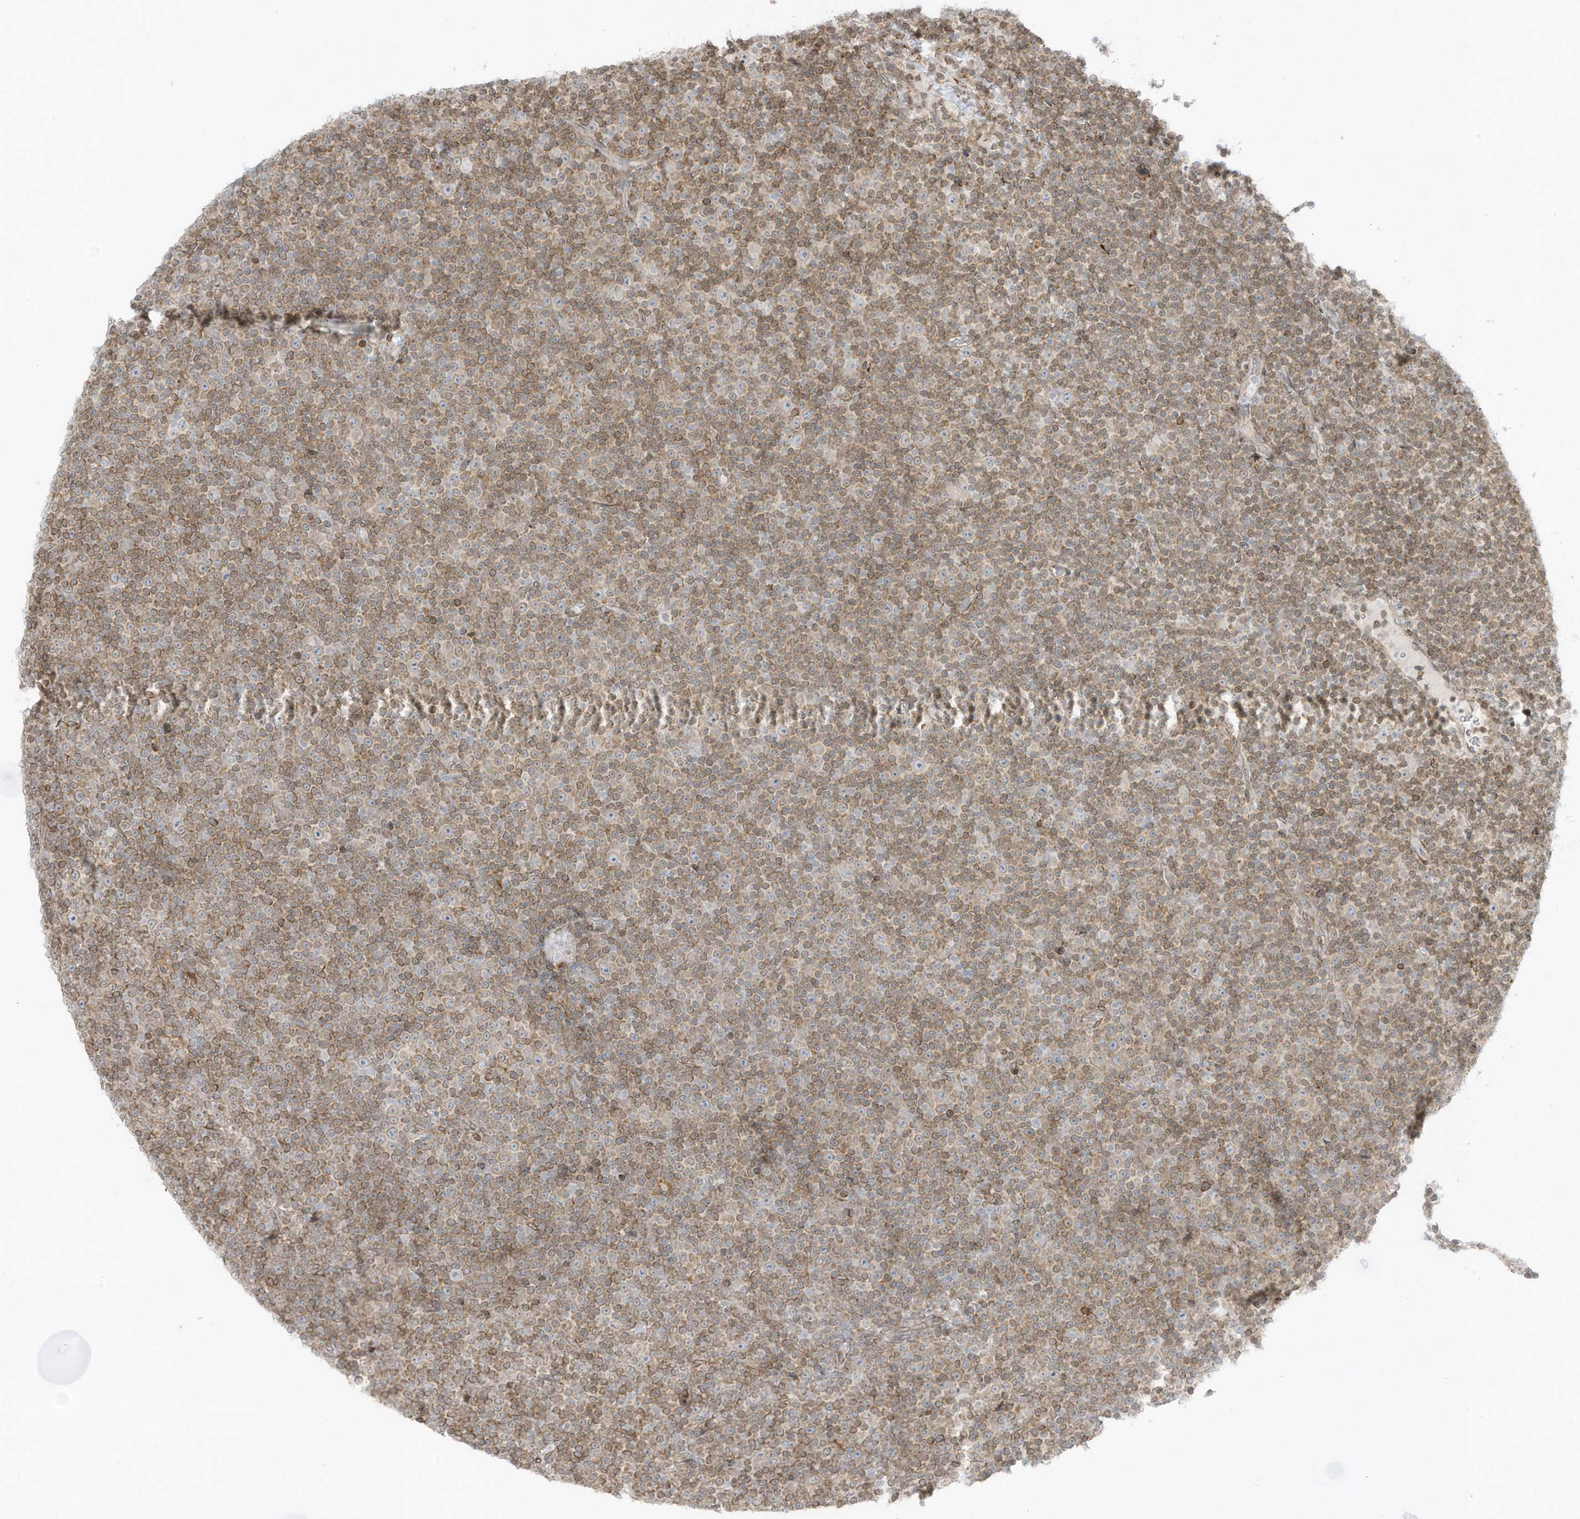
{"staining": {"intensity": "weak", "quantity": ">75%", "location": "cytoplasmic/membranous"}, "tissue": "lymphoma", "cell_type": "Tumor cells", "image_type": "cancer", "snomed": [{"axis": "morphology", "description": "Malignant lymphoma, non-Hodgkin's type, Low grade"}, {"axis": "topography", "description": "Lymph node"}], "caption": "The photomicrograph displays a brown stain indicating the presence of a protein in the cytoplasmic/membranous of tumor cells in low-grade malignant lymphoma, non-Hodgkin's type.", "gene": "PTK6", "patient": {"sex": "female", "age": 67}}